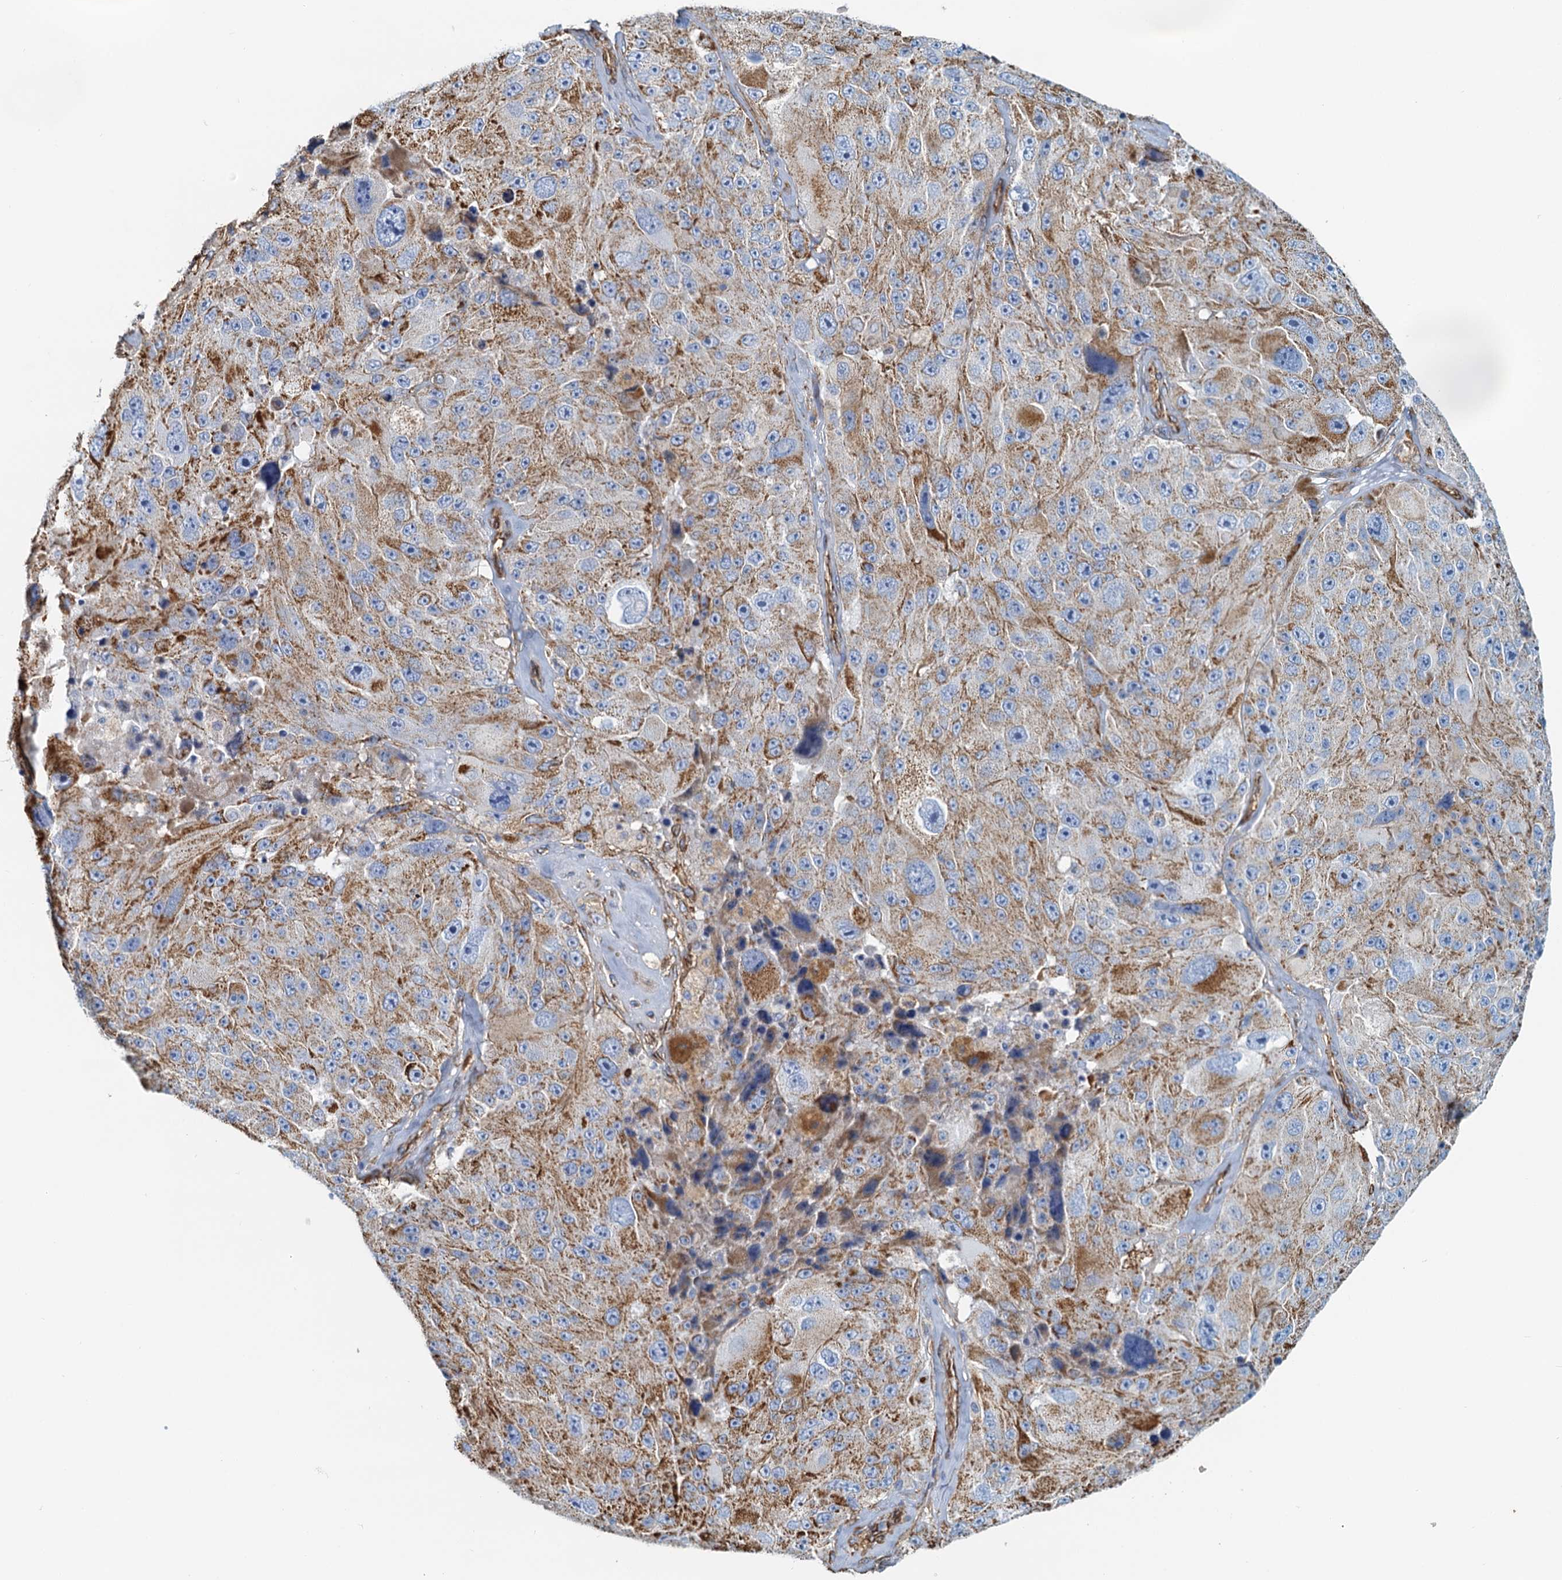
{"staining": {"intensity": "moderate", "quantity": ">75%", "location": "cytoplasmic/membranous"}, "tissue": "melanoma", "cell_type": "Tumor cells", "image_type": "cancer", "snomed": [{"axis": "morphology", "description": "Malignant melanoma, Metastatic site"}, {"axis": "topography", "description": "Lymph node"}], "caption": "Immunohistochemistry (DAB) staining of human melanoma shows moderate cytoplasmic/membranous protein positivity in about >75% of tumor cells.", "gene": "DGKG", "patient": {"sex": "male", "age": 62}}